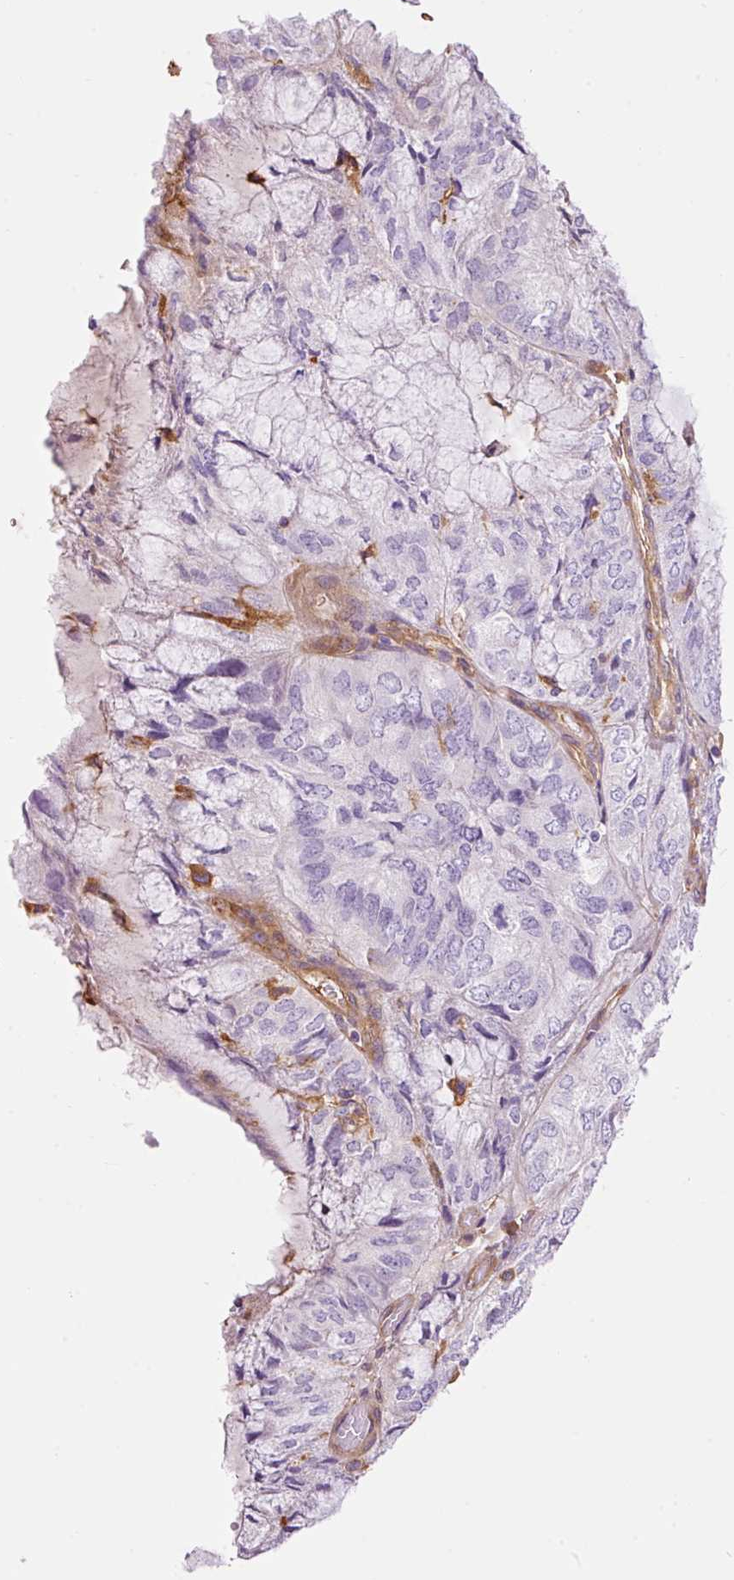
{"staining": {"intensity": "negative", "quantity": "none", "location": "none"}, "tissue": "endometrial cancer", "cell_type": "Tumor cells", "image_type": "cancer", "snomed": [{"axis": "morphology", "description": "Adenocarcinoma, NOS"}, {"axis": "topography", "description": "Endometrium"}], "caption": "Immunohistochemical staining of human endometrial cancer demonstrates no significant staining in tumor cells.", "gene": "IL10RB", "patient": {"sex": "female", "age": 81}}